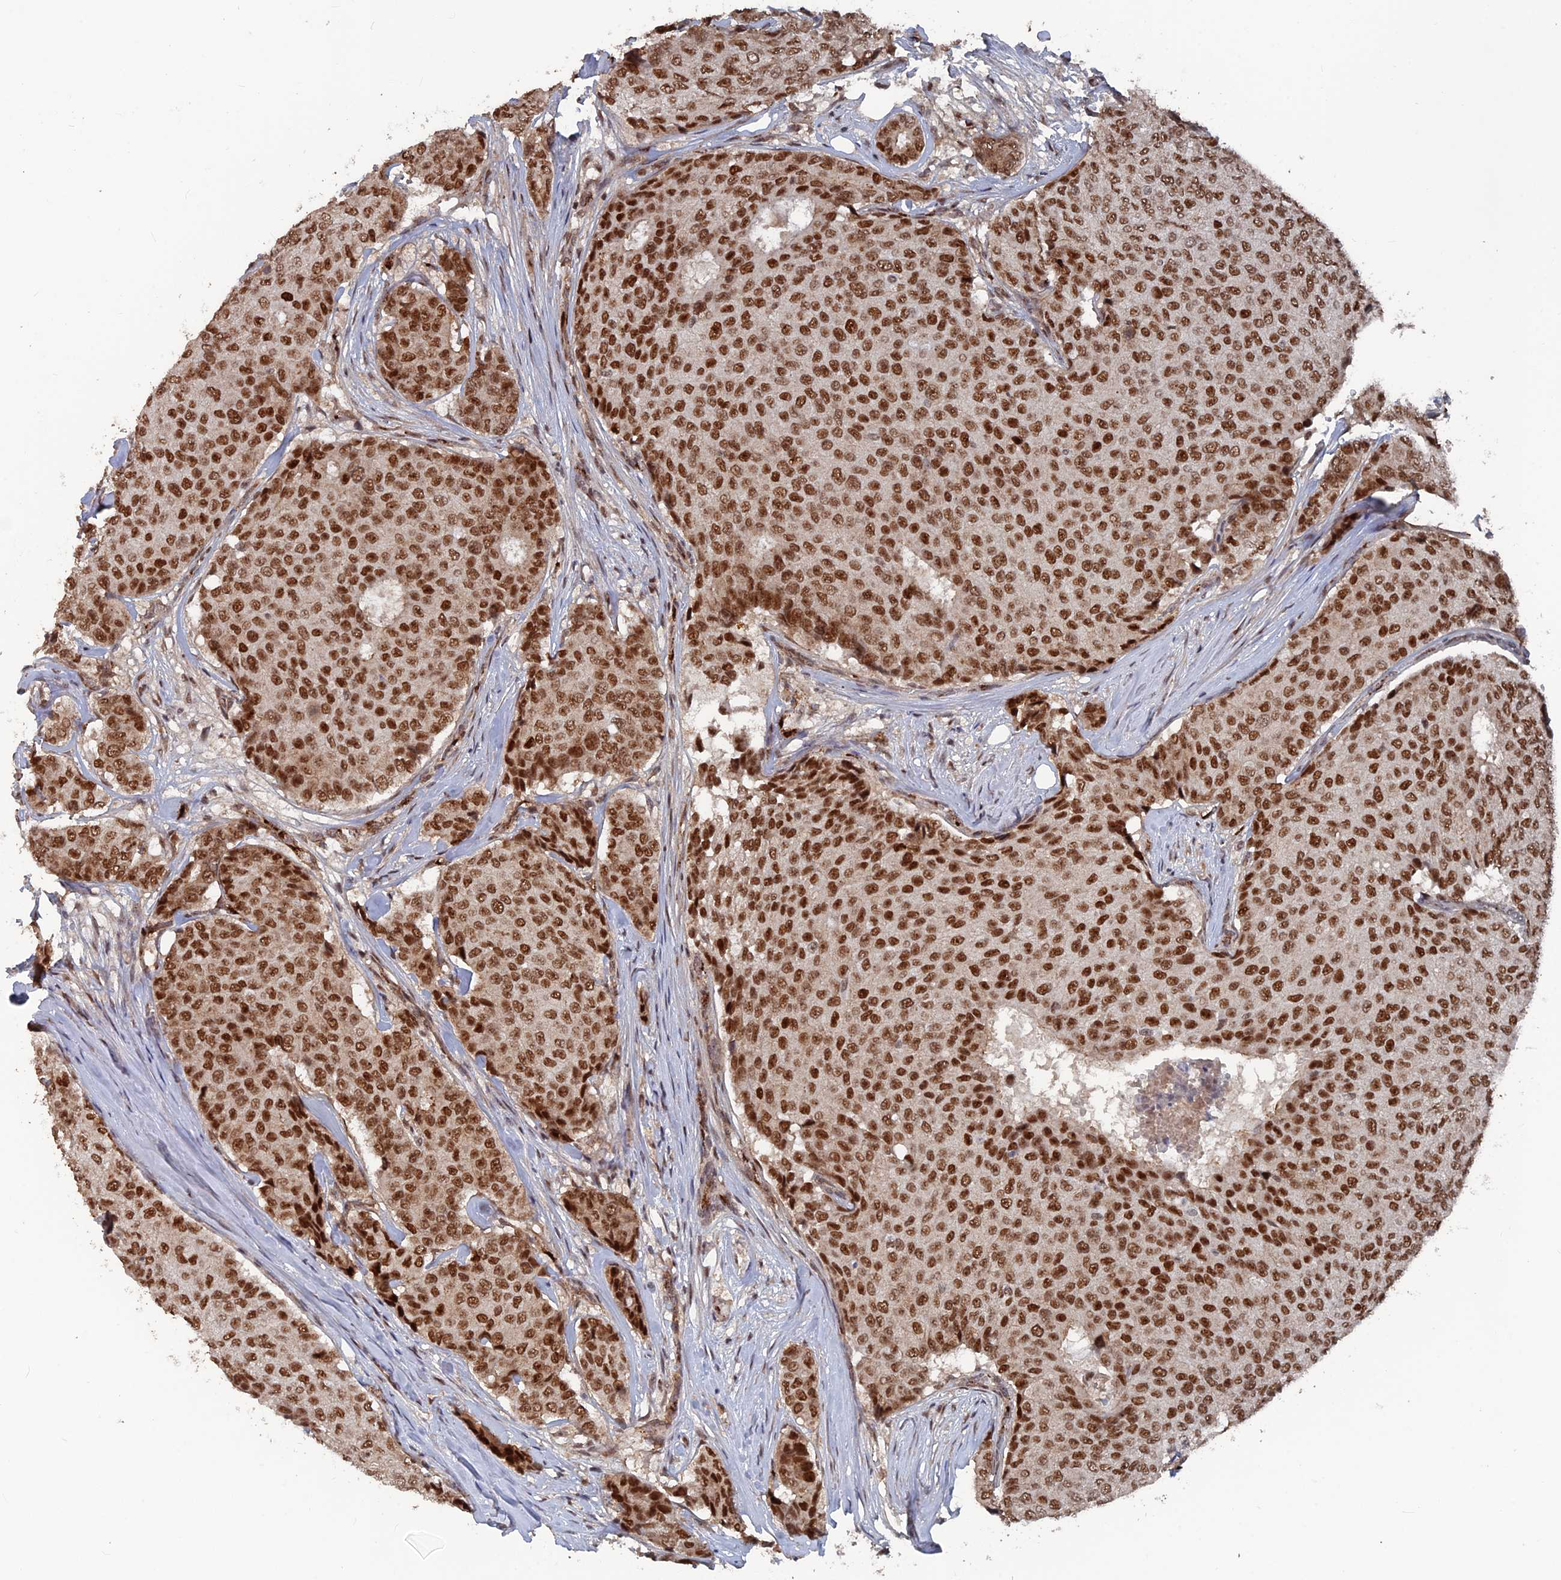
{"staining": {"intensity": "strong", "quantity": ">75%", "location": "nuclear"}, "tissue": "breast cancer", "cell_type": "Tumor cells", "image_type": "cancer", "snomed": [{"axis": "morphology", "description": "Duct carcinoma"}, {"axis": "topography", "description": "Breast"}], "caption": "The micrograph displays immunohistochemical staining of invasive ductal carcinoma (breast). There is strong nuclear expression is present in approximately >75% of tumor cells.", "gene": "SH3D21", "patient": {"sex": "female", "age": 75}}